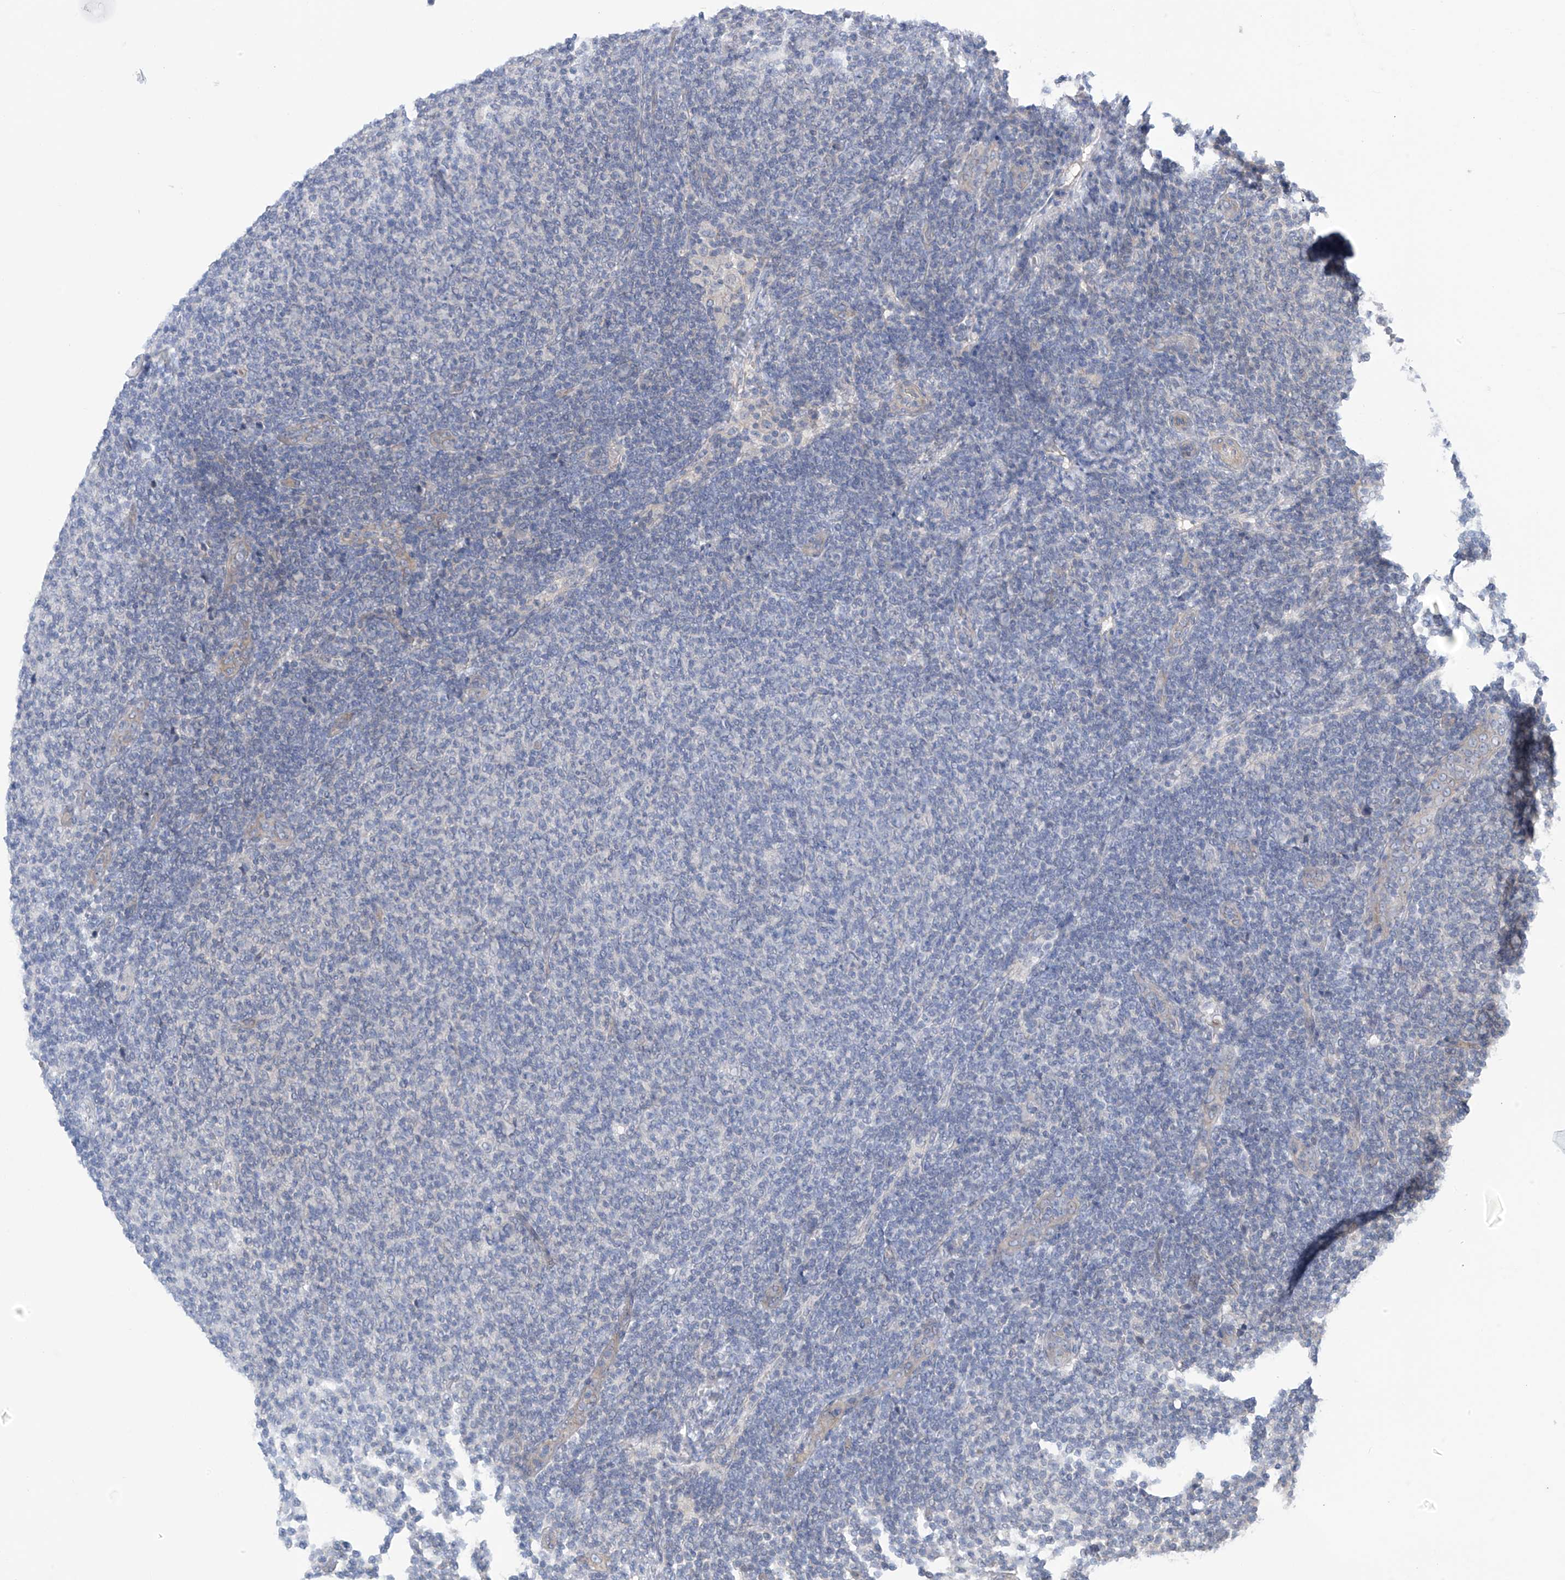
{"staining": {"intensity": "negative", "quantity": "none", "location": "none"}, "tissue": "lymphoma", "cell_type": "Tumor cells", "image_type": "cancer", "snomed": [{"axis": "morphology", "description": "Malignant lymphoma, non-Hodgkin's type, Low grade"}, {"axis": "topography", "description": "Lymph node"}], "caption": "Immunohistochemistry of lymphoma exhibits no expression in tumor cells.", "gene": "PHACTR4", "patient": {"sex": "male", "age": 66}}